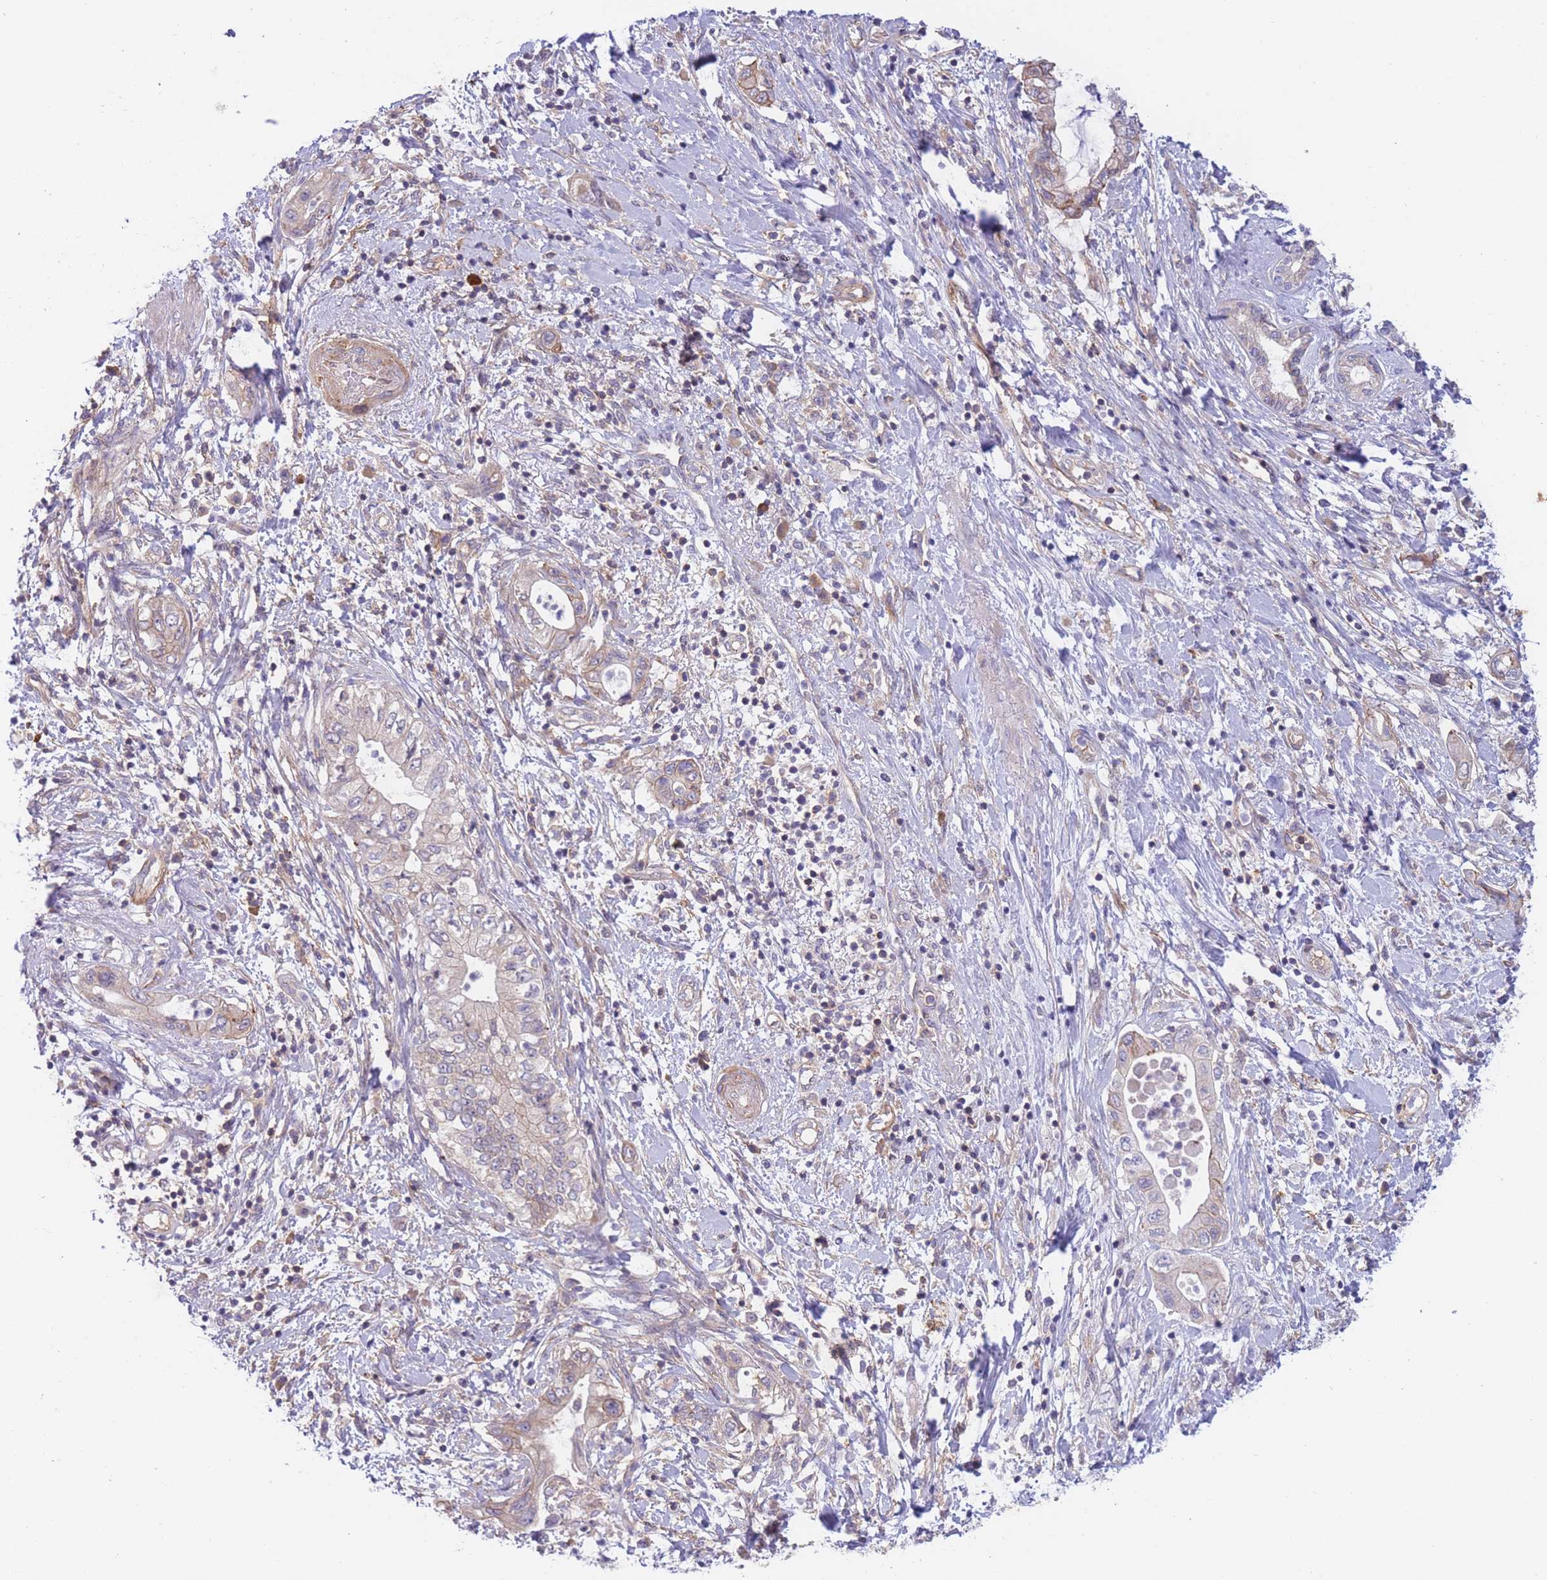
{"staining": {"intensity": "weak", "quantity": "<25%", "location": "cytoplasmic/membranous"}, "tissue": "pancreatic cancer", "cell_type": "Tumor cells", "image_type": "cancer", "snomed": [{"axis": "morphology", "description": "Adenocarcinoma, NOS"}, {"axis": "topography", "description": "Pancreas"}], "caption": "Immunohistochemistry histopathology image of neoplastic tissue: human adenocarcinoma (pancreatic) stained with DAB (3,3'-diaminobenzidine) displays no significant protein expression in tumor cells. (Stains: DAB (3,3'-diaminobenzidine) immunohistochemistry (IHC) with hematoxylin counter stain, Microscopy: brightfield microscopy at high magnification).", "gene": "WDR93", "patient": {"sex": "female", "age": 73}}